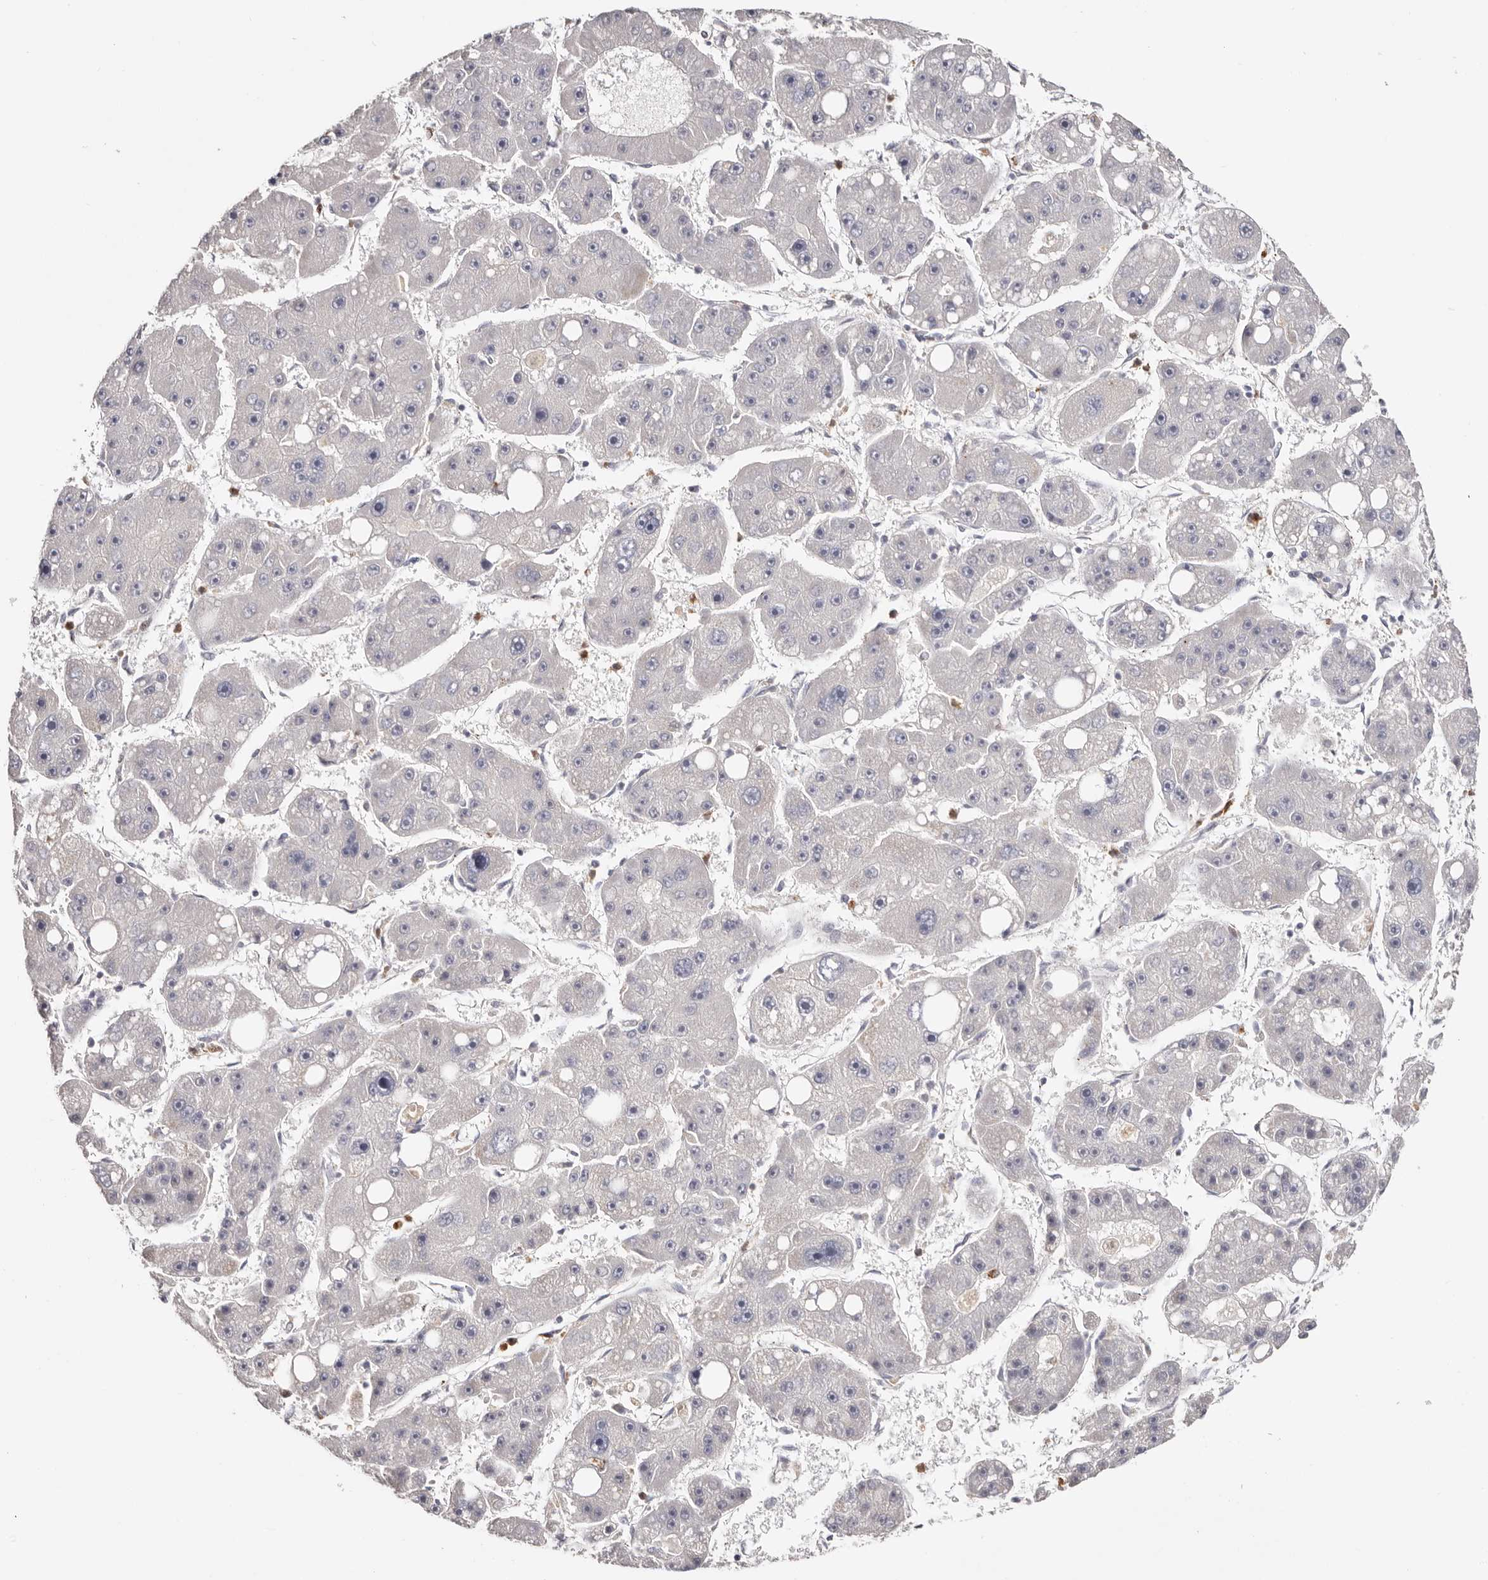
{"staining": {"intensity": "negative", "quantity": "none", "location": "none"}, "tissue": "liver cancer", "cell_type": "Tumor cells", "image_type": "cancer", "snomed": [{"axis": "morphology", "description": "Carcinoma, Hepatocellular, NOS"}, {"axis": "topography", "description": "Liver"}], "caption": "High magnification brightfield microscopy of liver cancer stained with DAB (brown) and counterstained with hematoxylin (blue): tumor cells show no significant expression.", "gene": "SMAD7", "patient": {"sex": "female", "age": 61}}